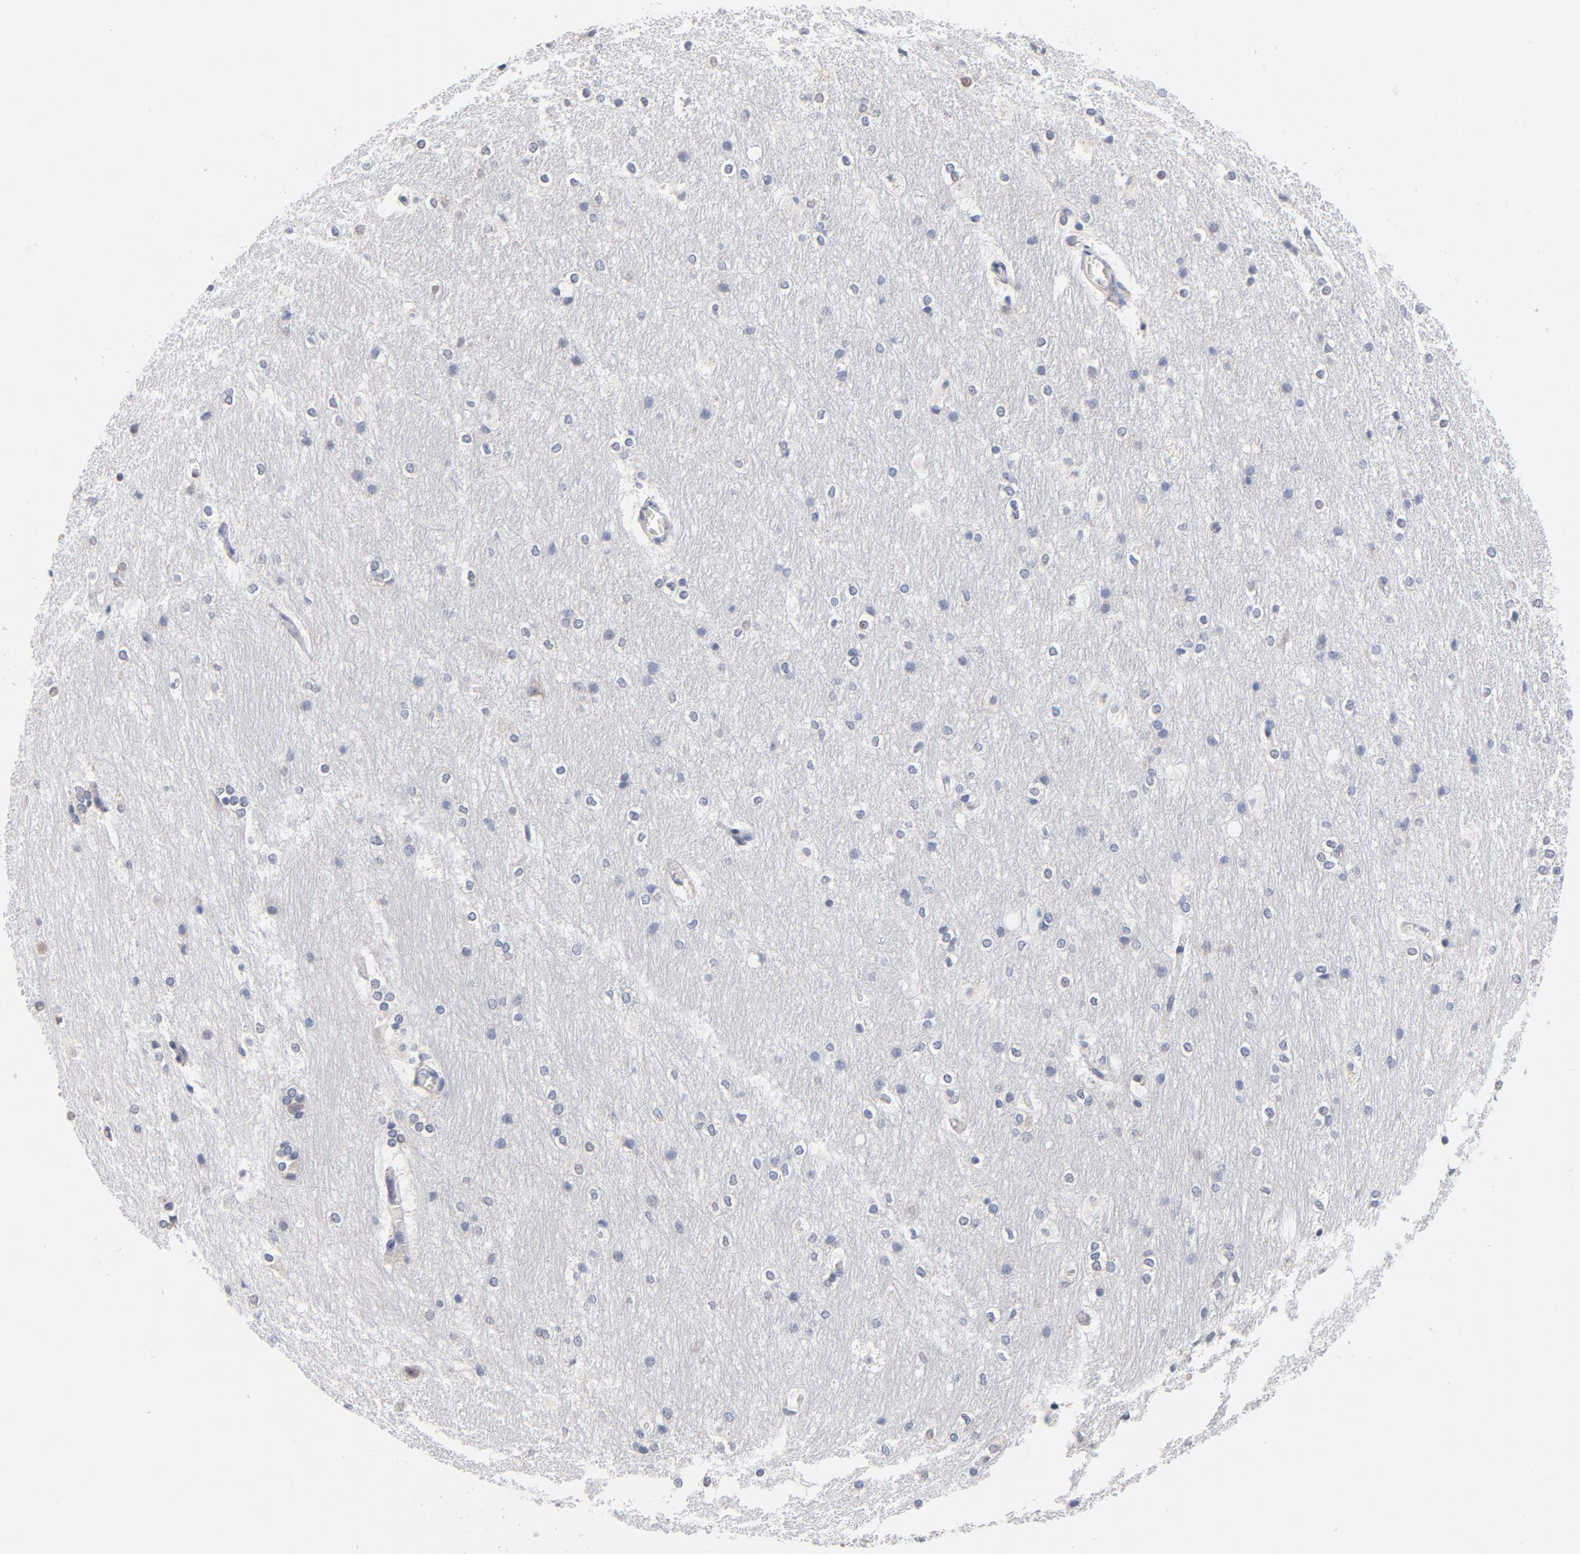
{"staining": {"intensity": "negative", "quantity": "none", "location": "none"}, "tissue": "hippocampus", "cell_type": "Glial cells", "image_type": "normal", "snomed": [{"axis": "morphology", "description": "Normal tissue, NOS"}, {"axis": "topography", "description": "Hippocampus"}], "caption": "Immunohistochemistry (IHC) of unremarkable human hippocampus demonstrates no staining in glial cells.", "gene": "RBM3", "patient": {"sex": "female", "age": 19}}